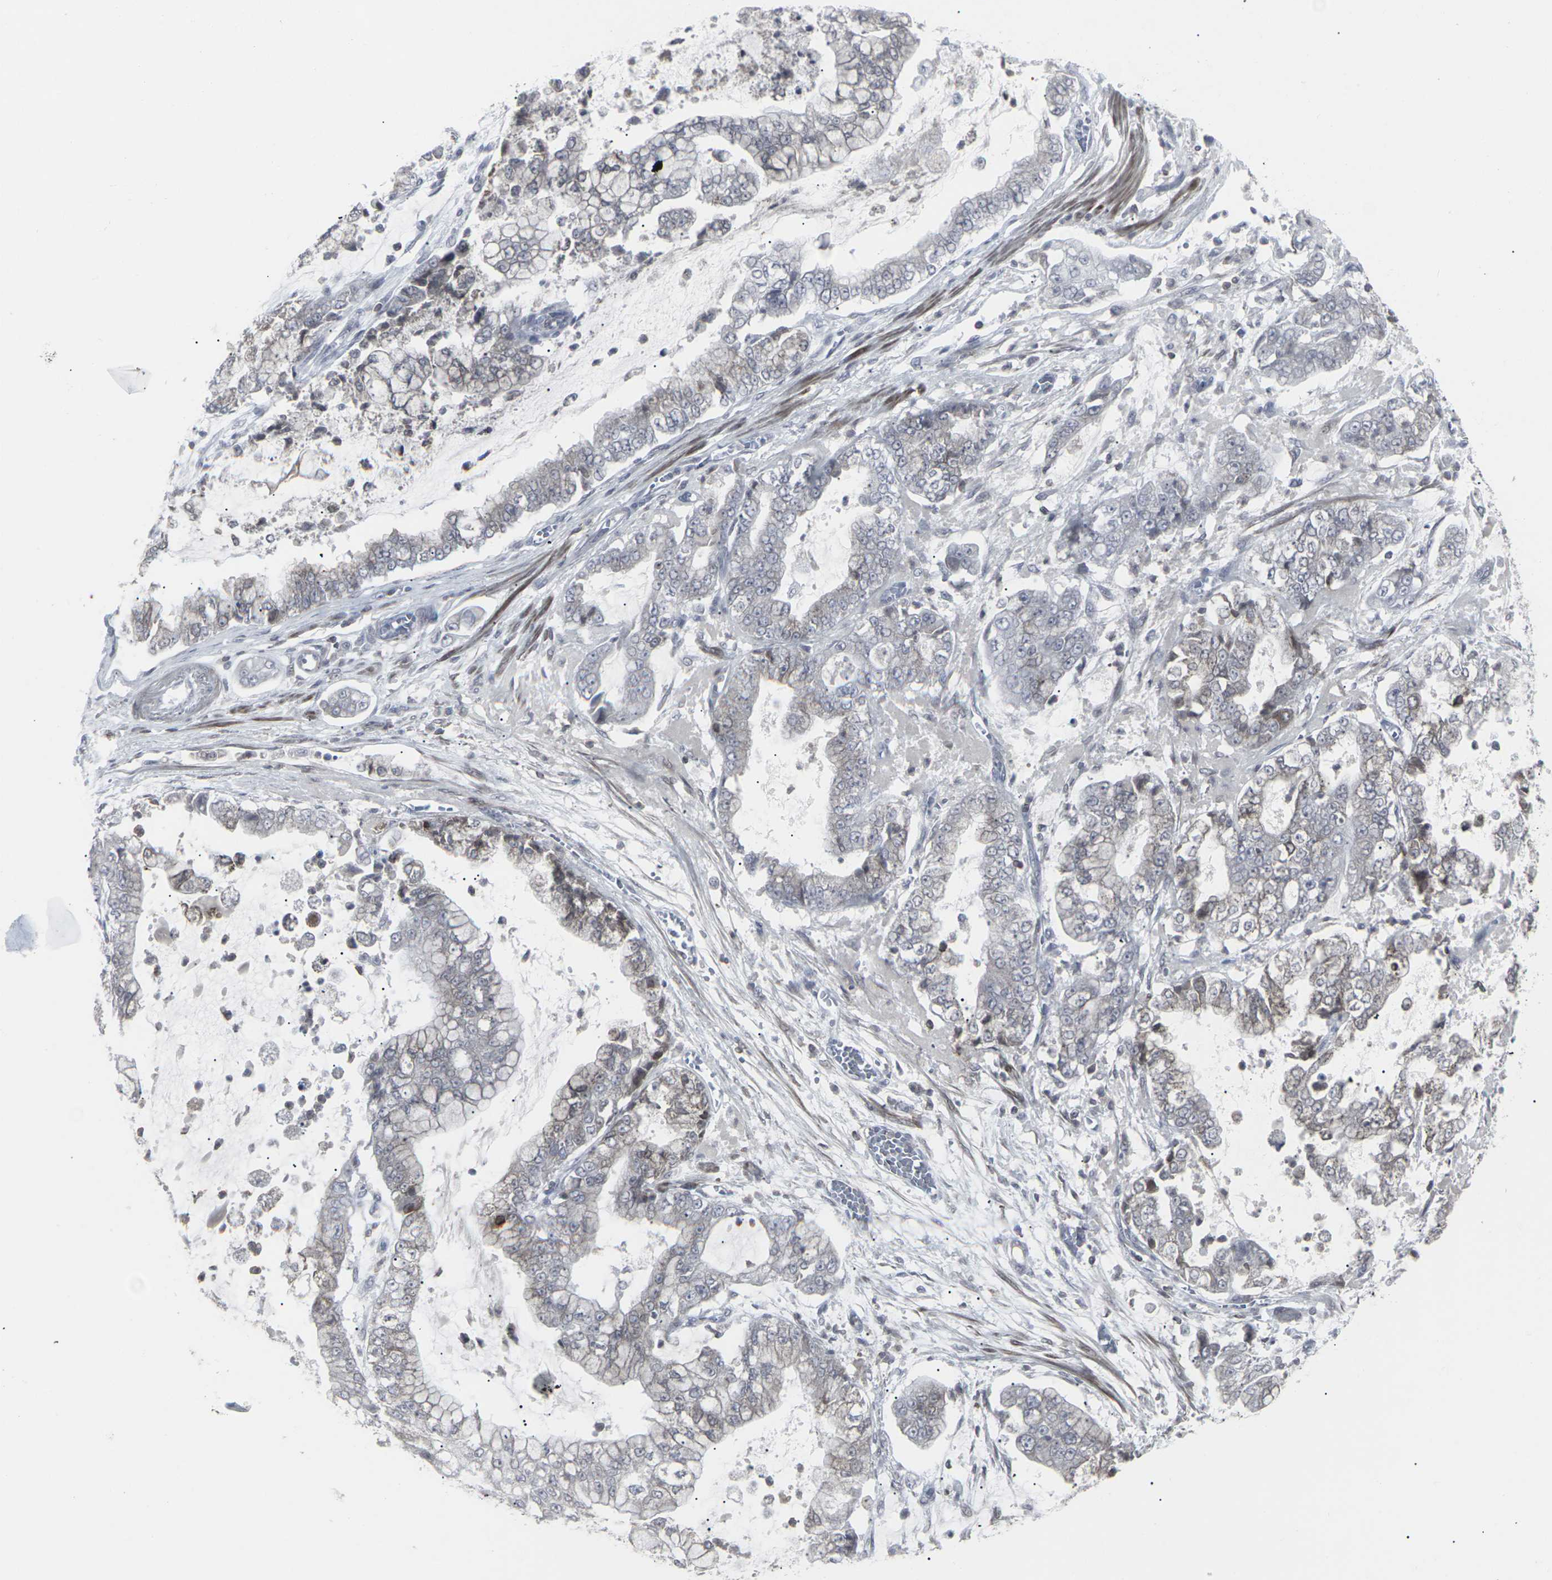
{"staining": {"intensity": "weak", "quantity": "<25%", "location": "cytoplasmic/membranous"}, "tissue": "stomach cancer", "cell_type": "Tumor cells", "image_type": "cancer", "snomed": [{"axis": "morphology", "description": "Adenocarcinoma, NOS"}, {"axis": "topography", "description": "Stomach"}], "caption": "Tumor cells are negative for protein expression in human stomach cancer (adenocarcinoma). Nuclei are stained in blue.", "gene": "APOBEC2", "patient": {"sex": "male", "age": 76}}